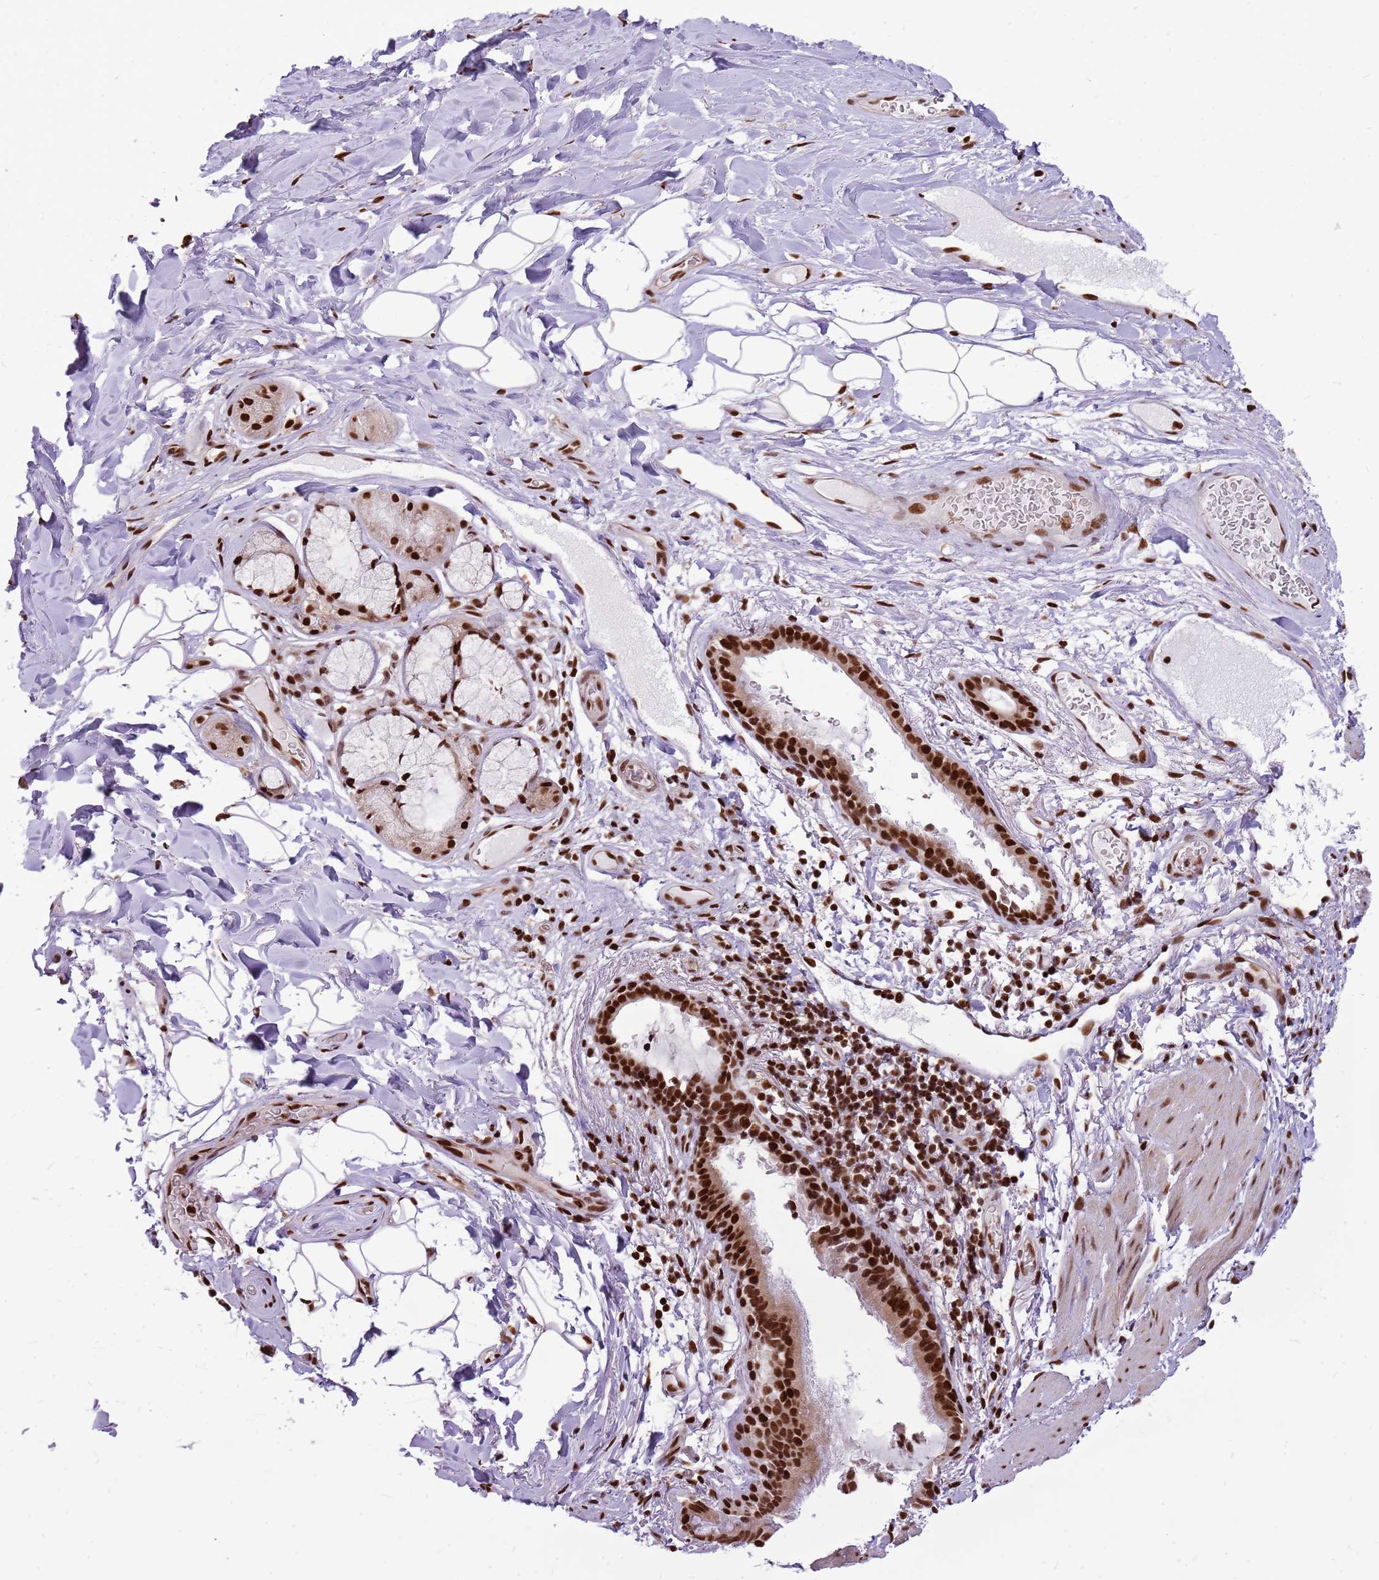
{"staining": {"intensity": "strong", "quantity": ">75%", "location": "nuclear"}, "tissue": "bronchus", "cell_type": "Respiratory epithelial cells", "image_type": "normal", "snomed": [{"axis": "morphology", "description": "Normal tissue, NOS"}, {"axis": "topography", "description": "Cartilage tissue"}], "caption": "Bronchus stained with DAB (3,3'-diaminobenzidine) immunohistochemistry (IHC) reveals high levels of strong nuclear staining in approximately >75% of respiratory epithelial cells. The staining was performed using DAB to visualize the protein expression in brown, while the nuclei were stained in blue with hematoxylin (Magnification: 20x).", "gene": "WASHC4", "patient": {"sex": "male", "age": 63}}